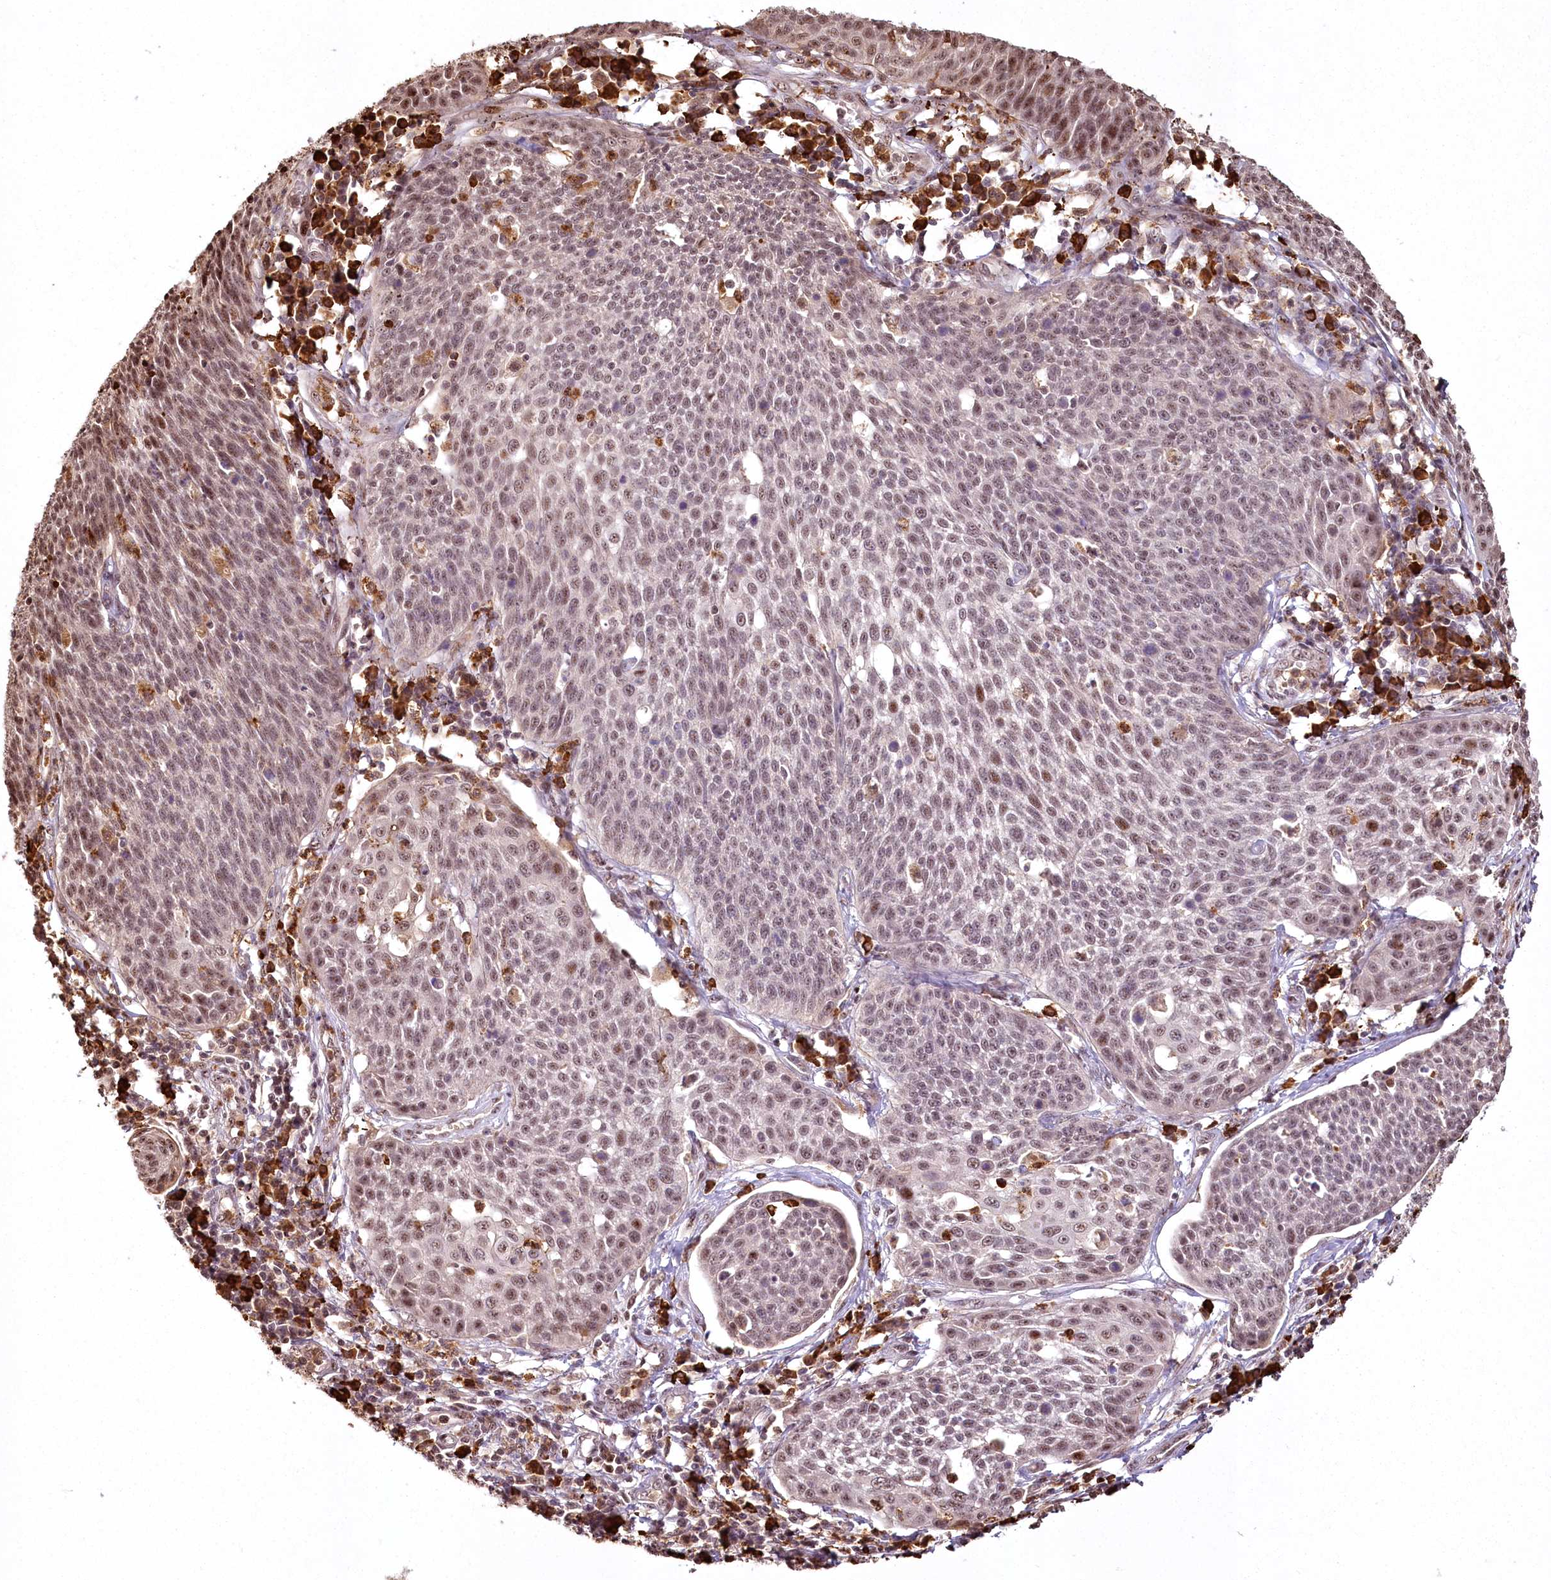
{"staining": {"intensity": "weak", "quantity": "25%-75%", "location": "nuclear"}, "tissue": "cervical cancer", "cell_type": "Tumor cells", "image_type": "cancer", "snomed": [{"axis": "morphology", "description": "Squamous cell carcinoma, NOS"}, {"axis": "topography", "description": "Cervix"}], "caption": "High-power microscopy captured an immunohistochemistry photomicrograph of cervical cancer, revealing weak nuclear staining in about 25%-75% of tumor cells.", "gene": "PYROXD1", "patient": {"sex": "female", "age": 34}}